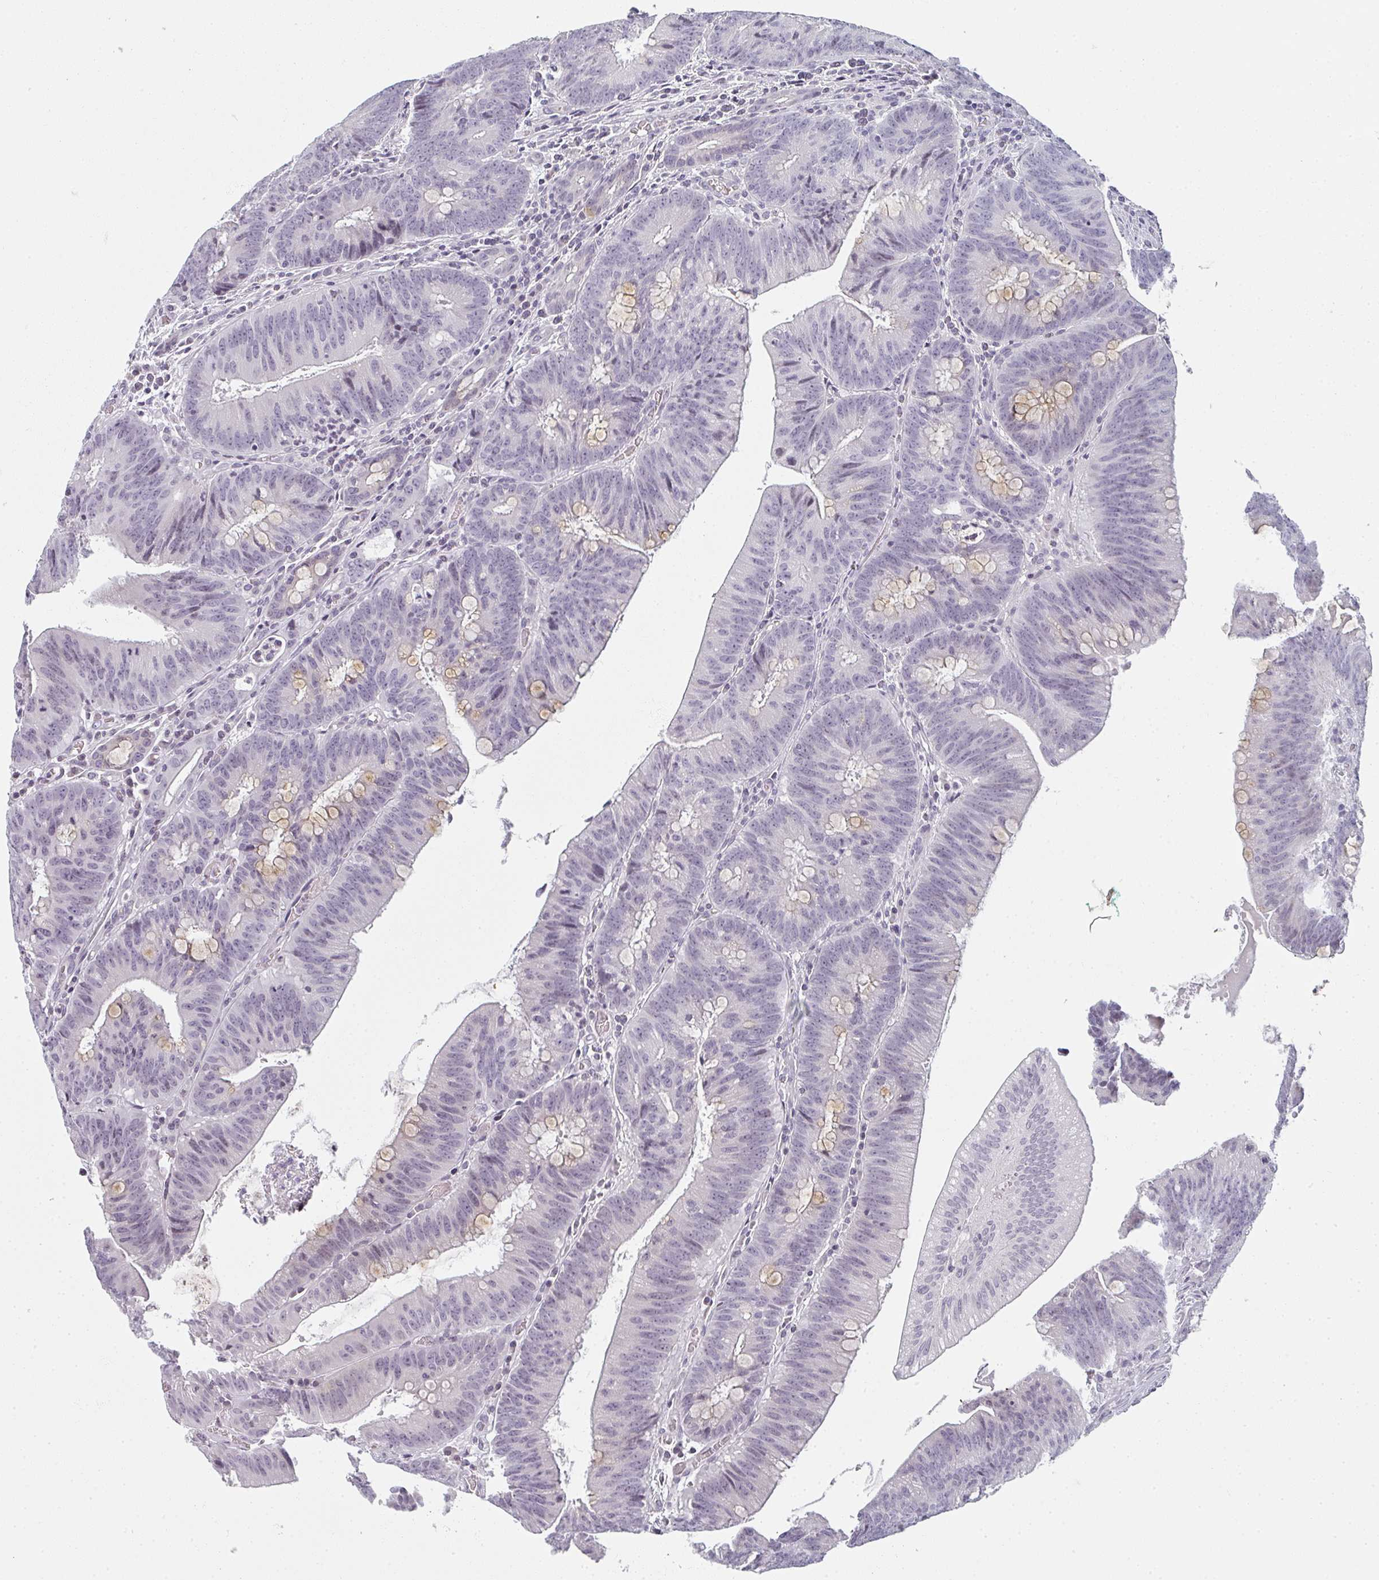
{"staining": {"intensity": "negative", "quantity": "none", "location": "none"}, "tissue": "colorectal cancer", "cell_type": "Tumor cells", "image_type": "cancer", "snomed": [{"axis": "morphology", "description": "Adenocarcinoma, NOS"}, {"axis": "topography", "description": "Colon"}], "caption": "Photomicrograph shows no protein expression in tumor cells of colorectal cancer tissue. Brightfield microscopy of immunohistochemistry (IHC) stained with DAB (3,3'-diaminobenzidine) (brown) and hematoxylin (blue), captured at high magnification.", "gene": "RBBP6", "patient": {"sex": "female", "age": 87}}